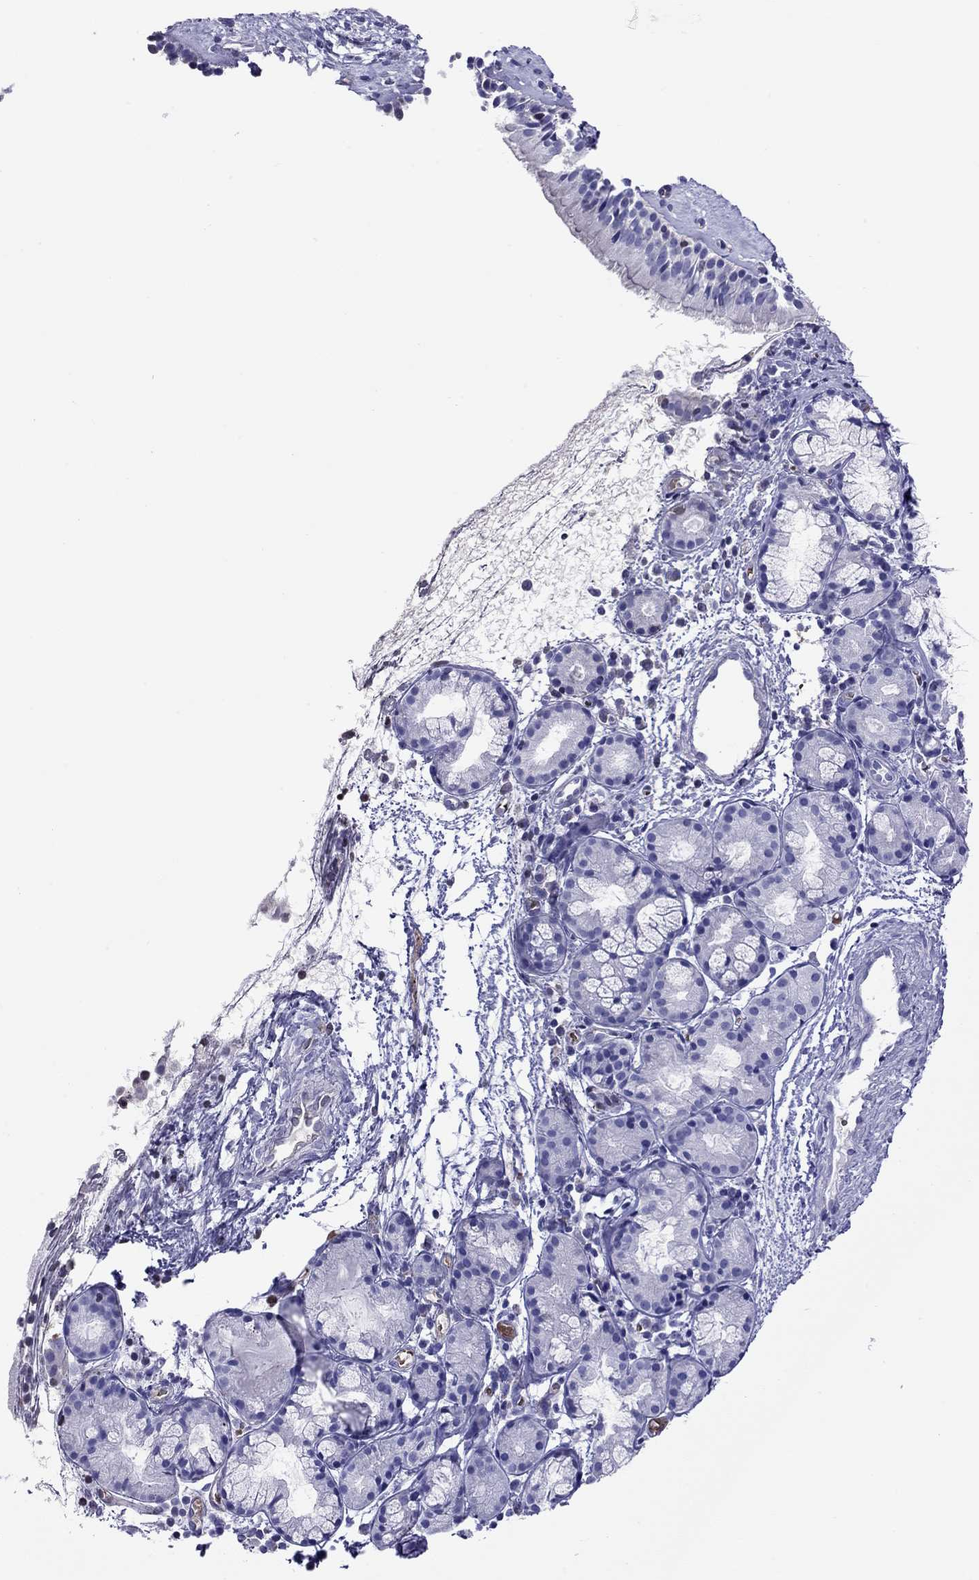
{"staining": {"intensity": "negative", "quantity": "none", "location": "none"}, "tissue": "nasopharynx", "cell_type": "Respiratory epithelial cells", "image_type": "normal", "snomed": [{"axis": "morphology", "description": "Normal tissue, NOS"}, {"axis": "topography", "description": "Nasopharynx"}], "caption": "Image shows no significant protein staining in respiratory epithelial cells of benign nasopharynx.", "gene": "PTPRN", "patient": {"sex": "male", "age": 29}}